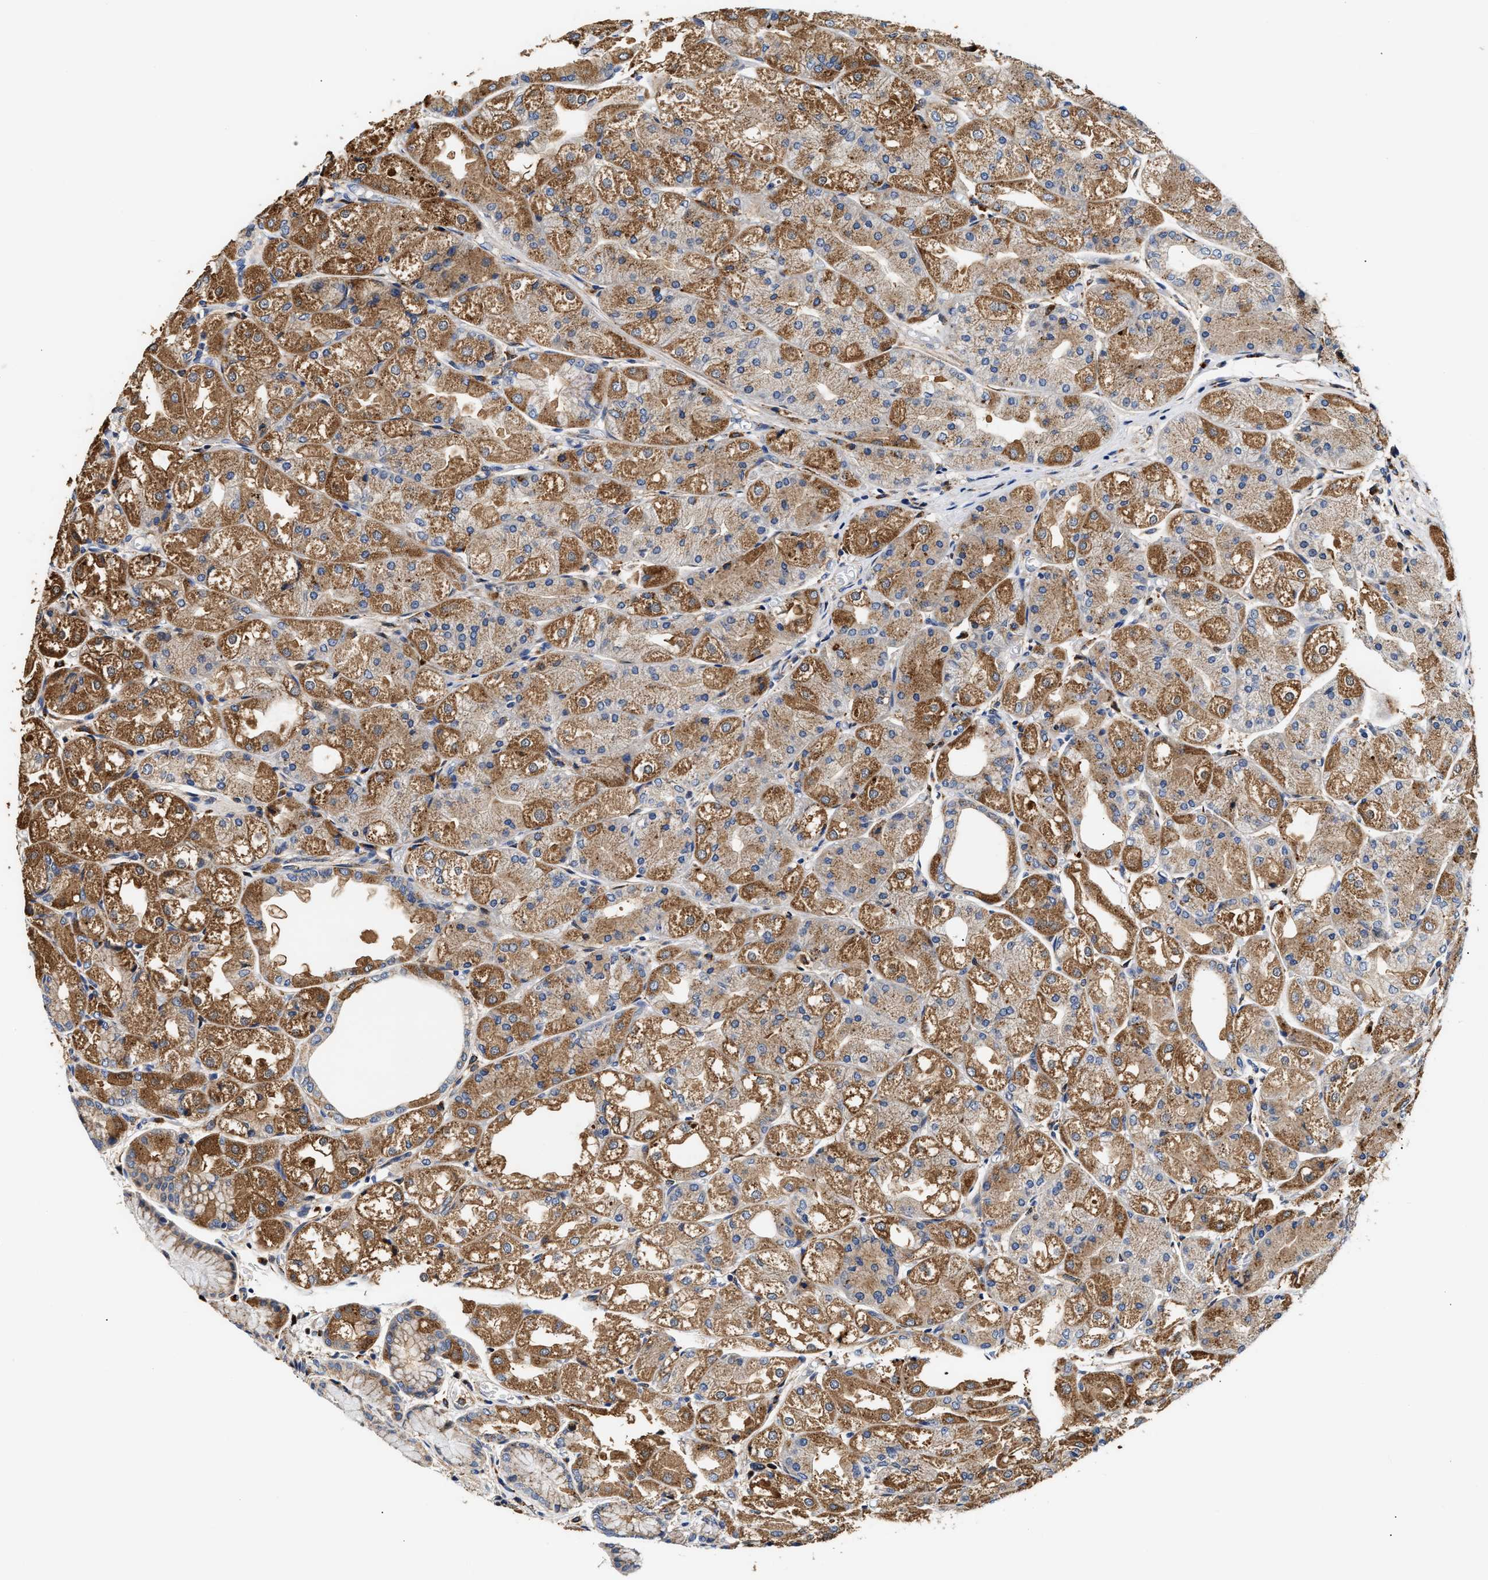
{"staining": {"intensity": "moderate", "quantity": "25%-75%", "location": "cytoplasmic/membranous"}, "tissue": "stomach", "cell_type": "Glandular cells", "image_type": "normal", "snomed": [{"axis": "morphology", "description": "Normal tissue, NOS"}, {"axis": "topography", "description": "Stomach, upper"}], "caption": "Benign stomach displays moderate cytoplasmic/membranous positivity in about 25%-75% of glandular cells, visualized by immunohistochemistry.", "gene": "CCDC146", "patient": {"sex": "male", "age": 72}}